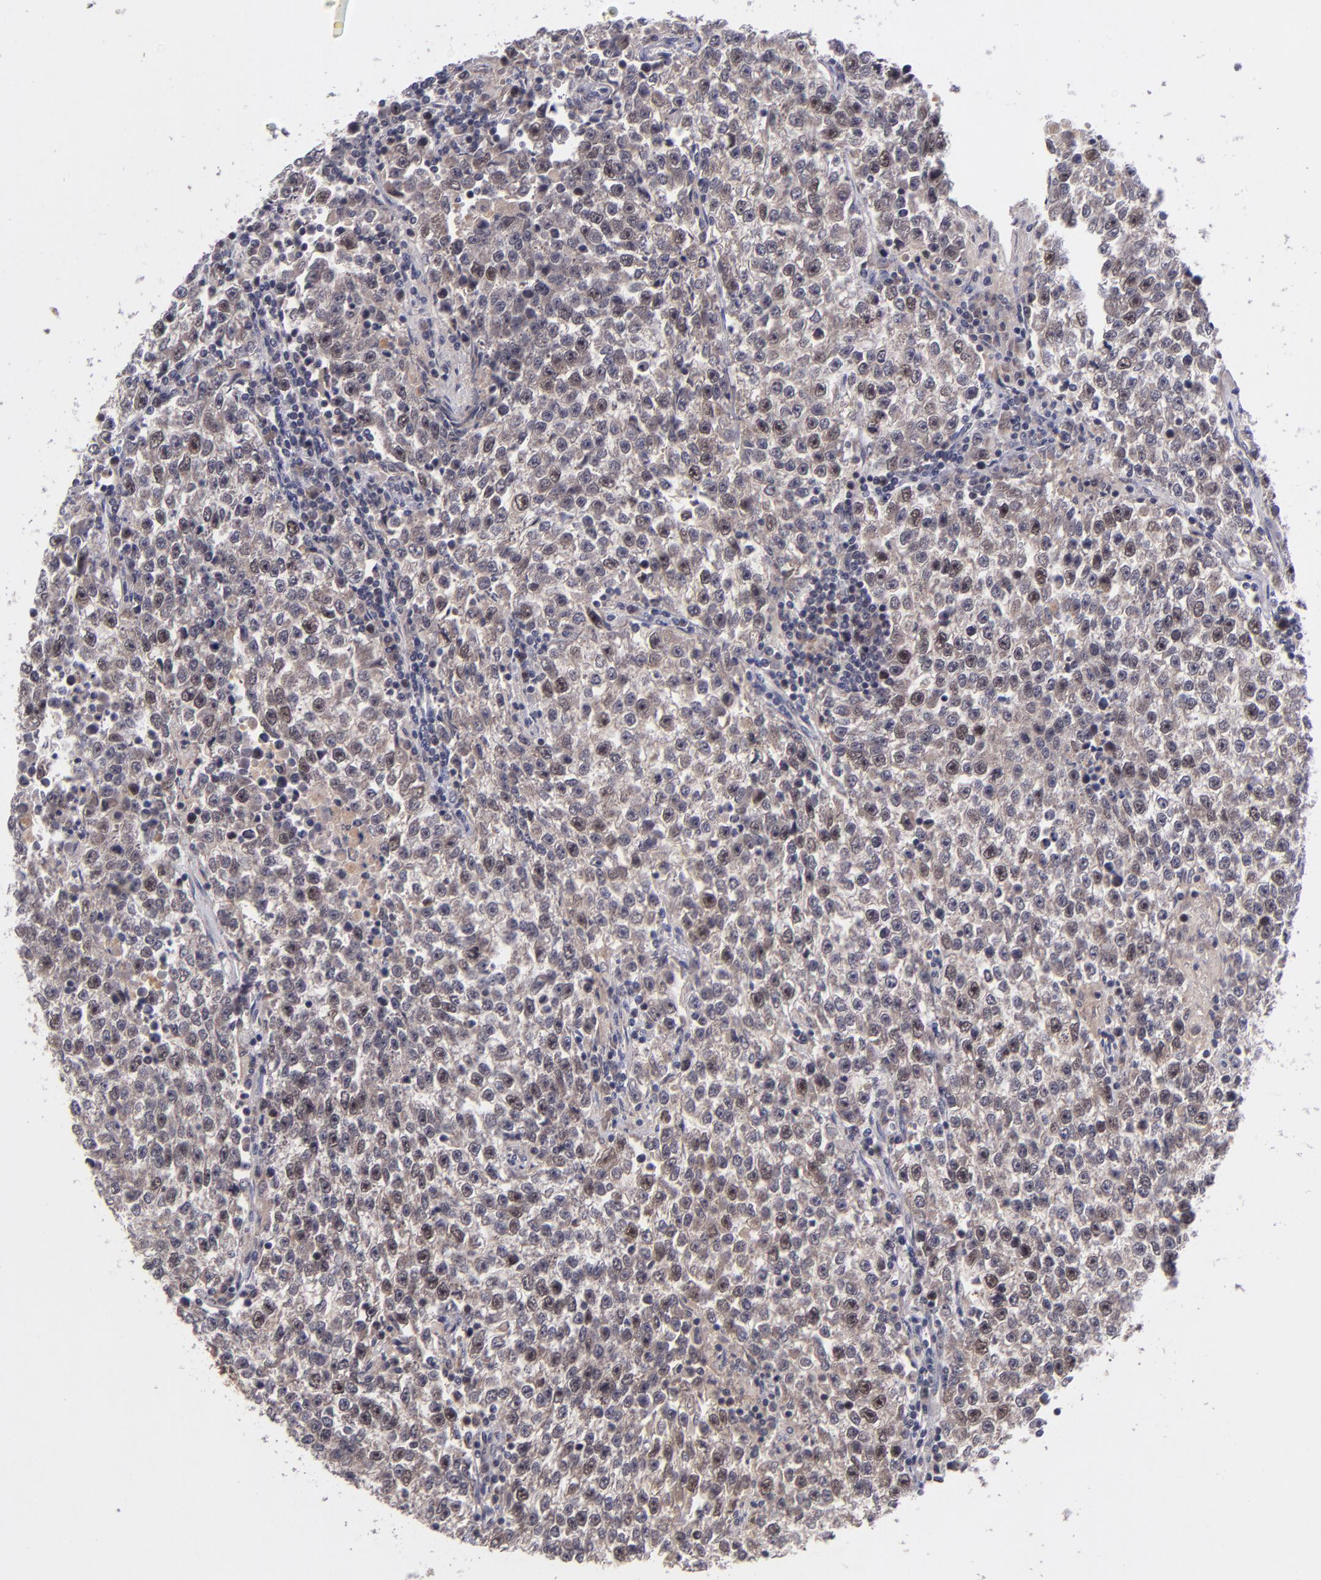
{"staining": {"intensity": "weak", "quantity": "25%-75%", "location": "nuclear"}, "tissue": "testis cancer", "cell_type": "Tumor cells", "image_type": "cancer", "snomed": [{"axis": "morphology", "description": "Seminoma, NOS"}, {"axis": "topography", "description": "Testis"}], "caption": "Immunohistochemical staining of testis seminoma exhibits low levels of weak nuclear protein positivity in about 25%-75% of tumor cells.", "gene": "CDC7", "patient": {"sex": "male", "age": 36}}